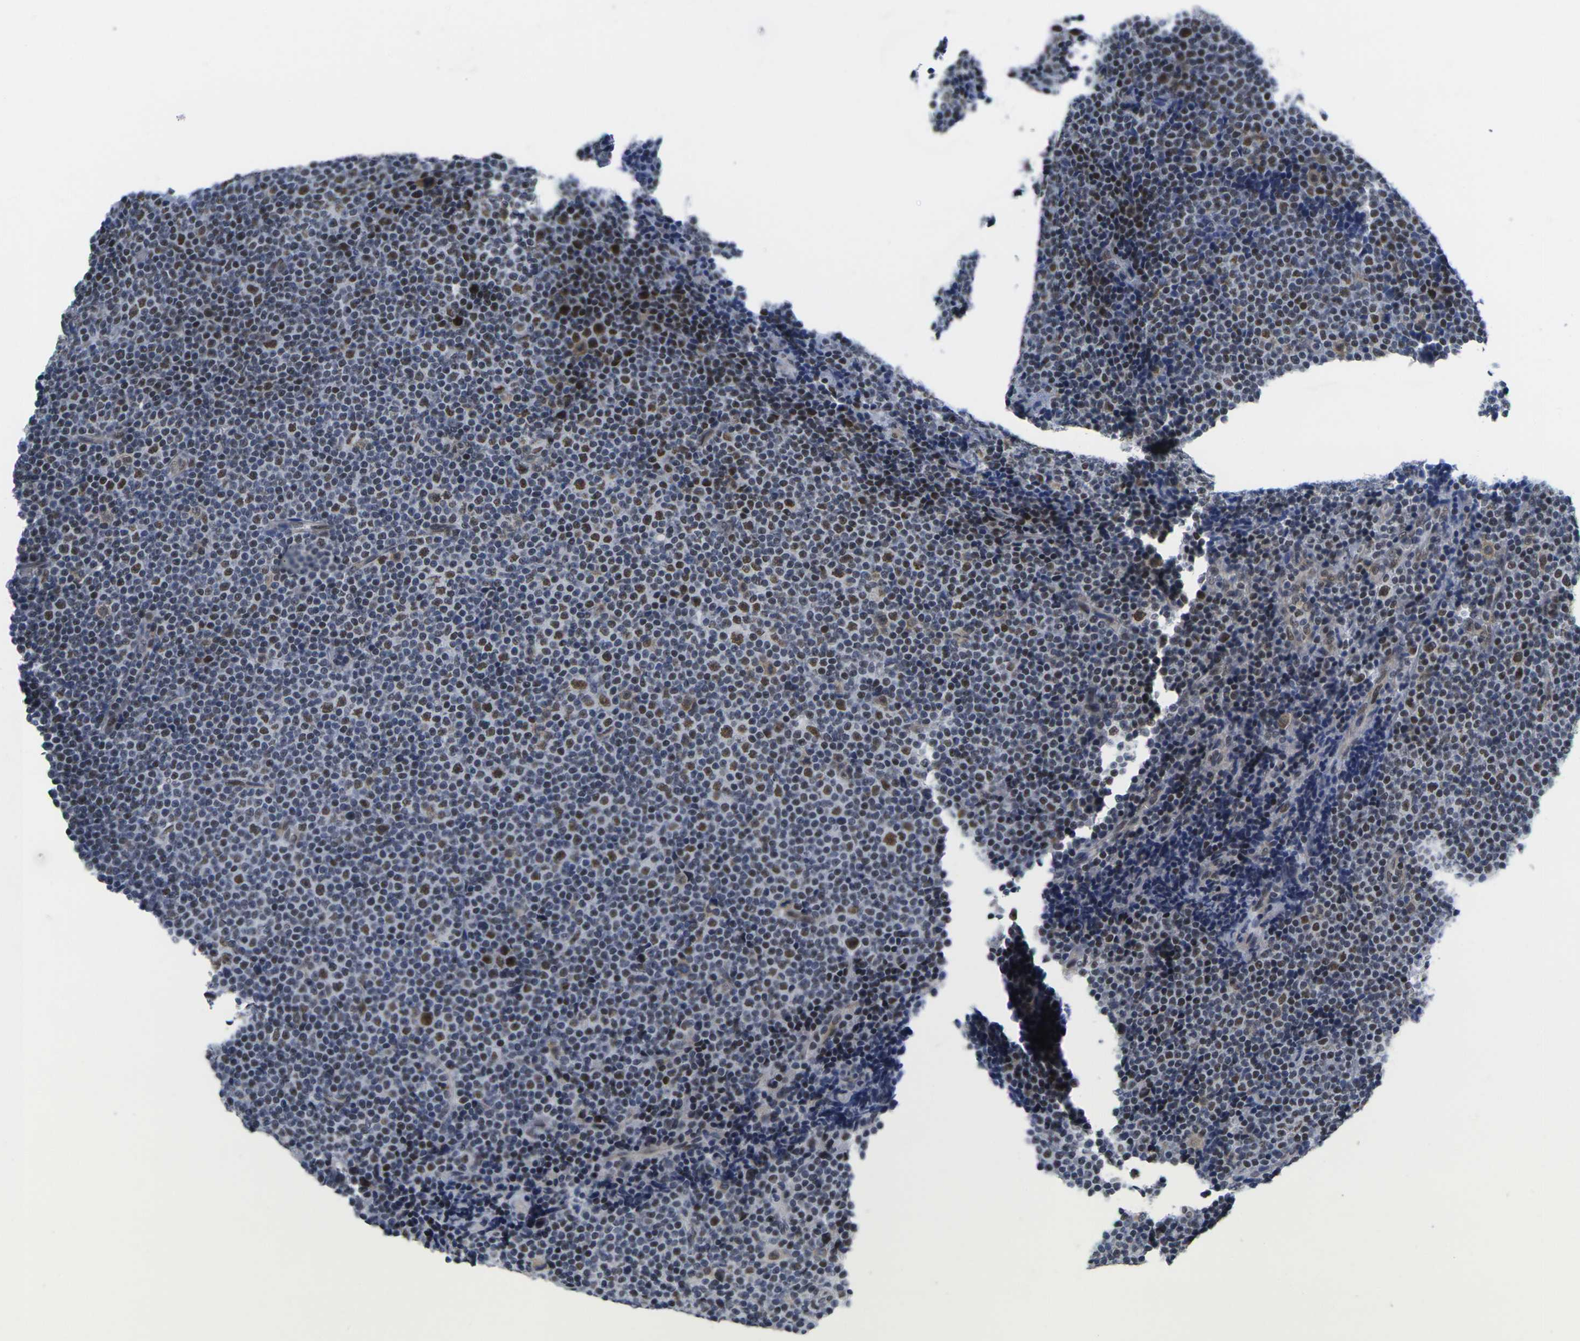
{"staining": {"intensity": "strong", "quantity": "25%-75%", "location": "nuclear"}, "tissue": "lymphoma", "cell_type": "Tumor cells", "image_type": "cancer", "snomed": [{"axis": "morphology", "description": "Malignant lymphoma, non-Hodgkin's type, Low grade"}, {"axis": "topography", "description": "Lymph node"}], "caption": "Immunohistochemical staining of lymphoma shows strong nuclear protein expression in about 25%-75% of tumor cells.", "gene": "RBM7", "patient": {"sex": "female", "age": 67}}